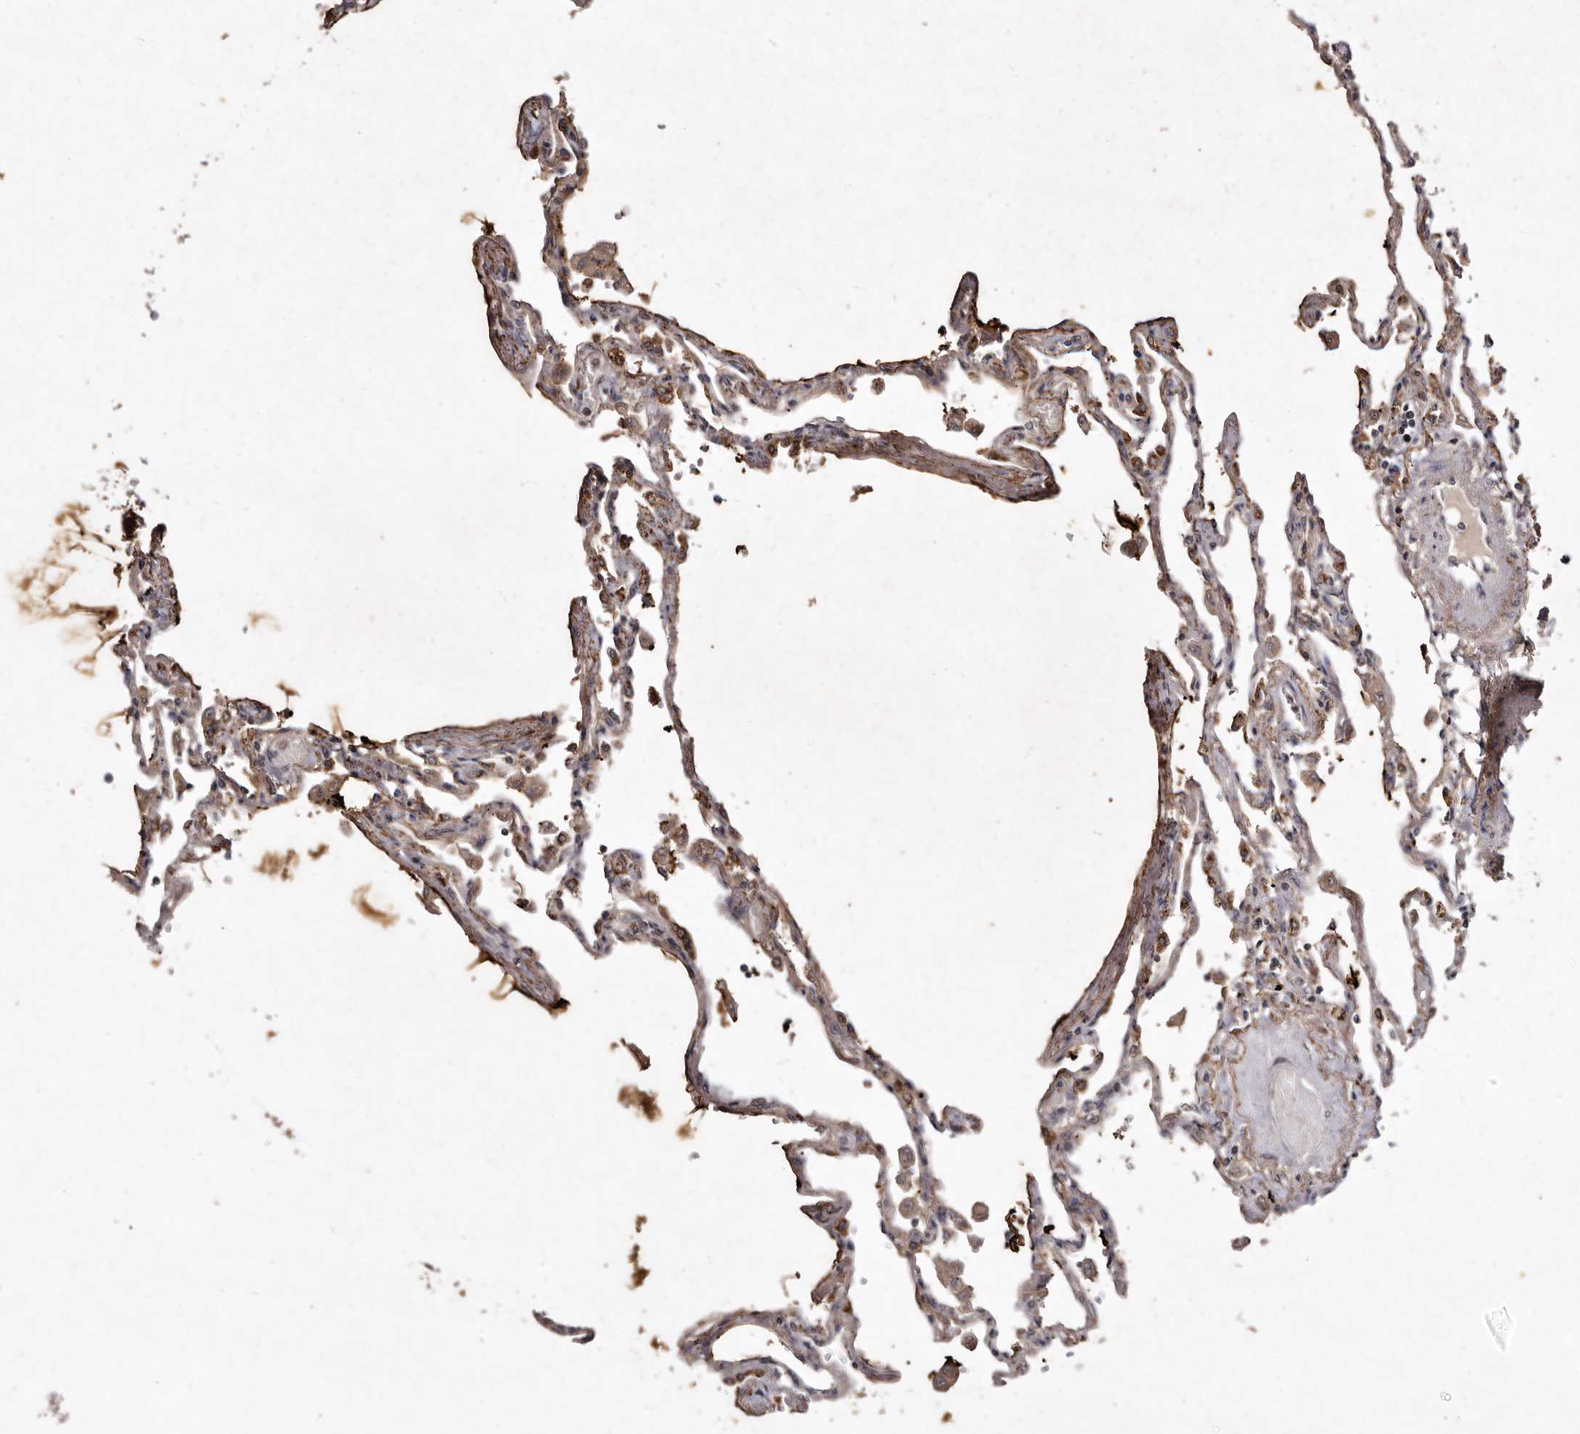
{"staining": {"intensity": "moderate", "quantity": ">75%", "location": "cytoplasmic/membranous"}, "tissue": "lung", "cell_type": "Alveolar cells", "image_type": "normal", "snomed": [{"axis": "morphology", "description": "Normal tissue, NOS"}, {"axis": "topography", "description": "Lung"}], "caption": "Immunohistochemistry (IHC) histopathology image of benign human lung stained for a protein (brown), which exhibits medium levels of moderate cytoplasmic/membranous positivity in approximately >75% of alveolar cells.", "gene": "FLAD1", "patient": {"sex": "female", "age": 67}}